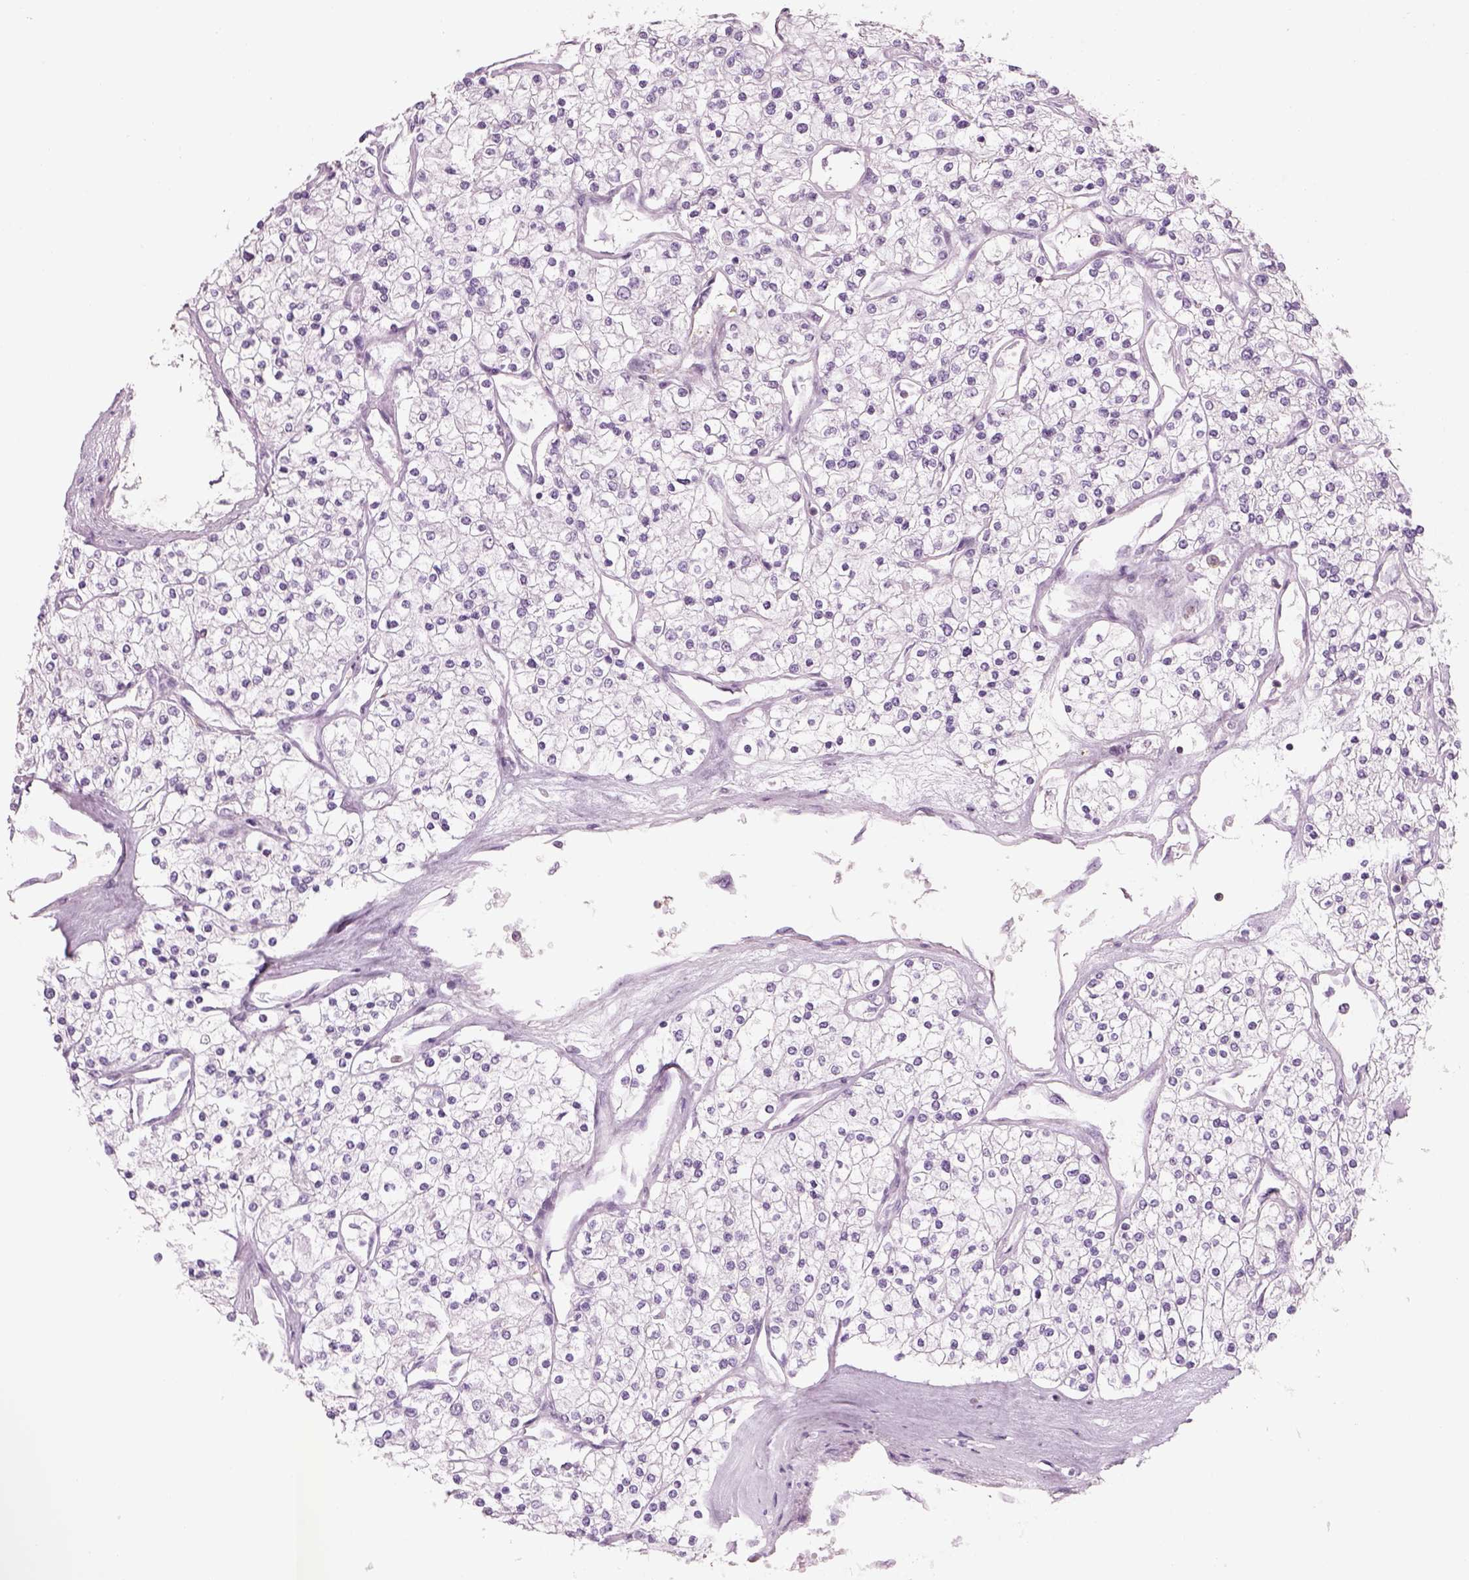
{"staining": {"intensity": "negative", "quantity": "none", "location": "none"}, "tissue": "renal cancer", "cell_type": "Tumor cells", "image_type": "cancer", "snomed": [{"axis": "morphology", "description": "Adenocarcinoma, NOS"}, {"axis": "topography", "description": "Kidney"}], "caption": "IHC of human renal adenocarcinoma displays no positivity in tumor cells.", "gene": "SLC1A7", "patient": {"sex": "male", "age": 80}}